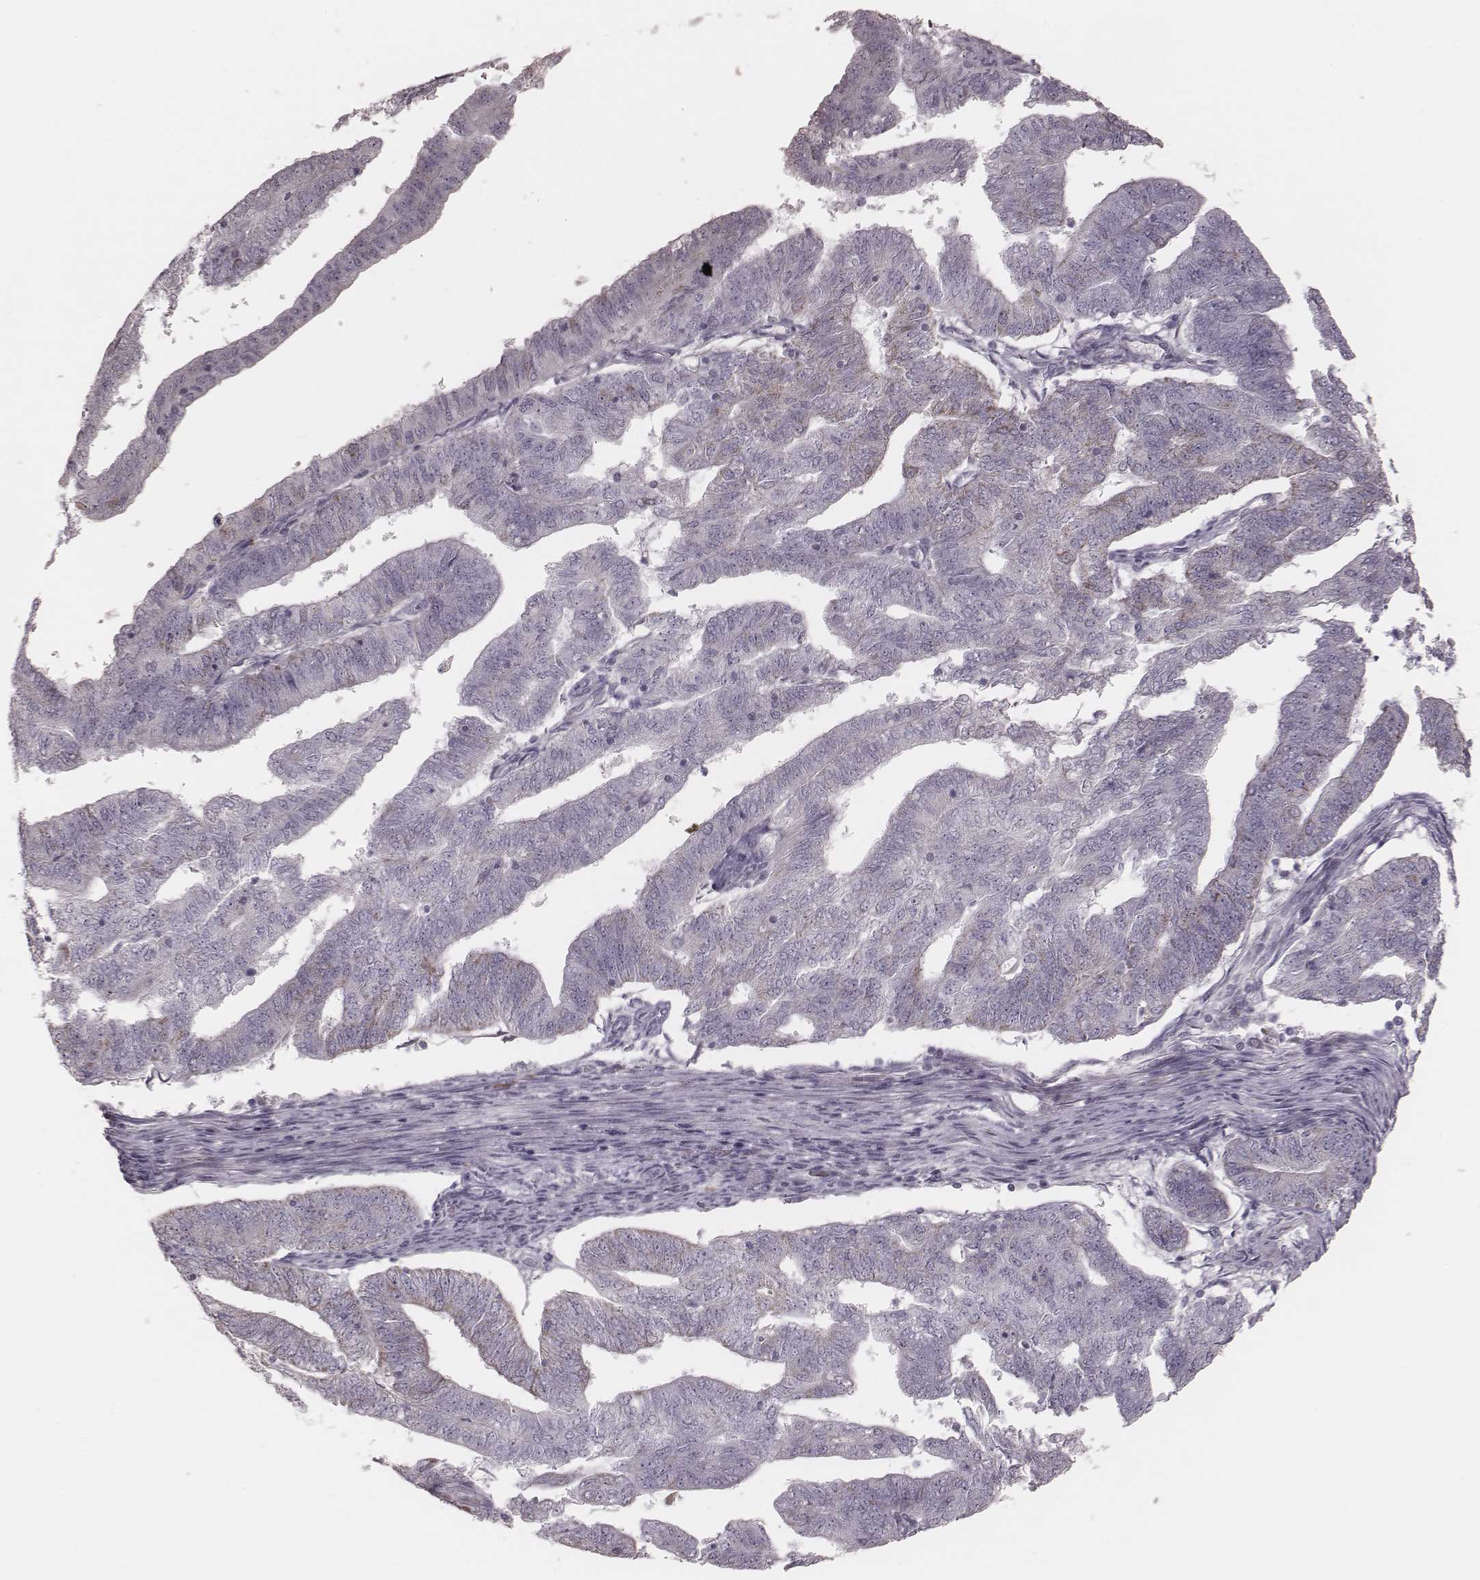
{"staining": {"intensity": "negative", "quantity": "none", "location": "none"}, "tissue": "endometrial cancer", "cell_type": "Tumor cells", "image_type": "cancer", "snomed": [{"axis": "morphology", "description": "Adenocarcinoma, NOS"}, {"axis": "topography", "description": "Endometrium"}], "caption": "Tumor cells show no significant staining in endometrial cancer (adenocarcinoma).", "gene": "KIF5C", "patient": {"sex": "female", "age": 82}}